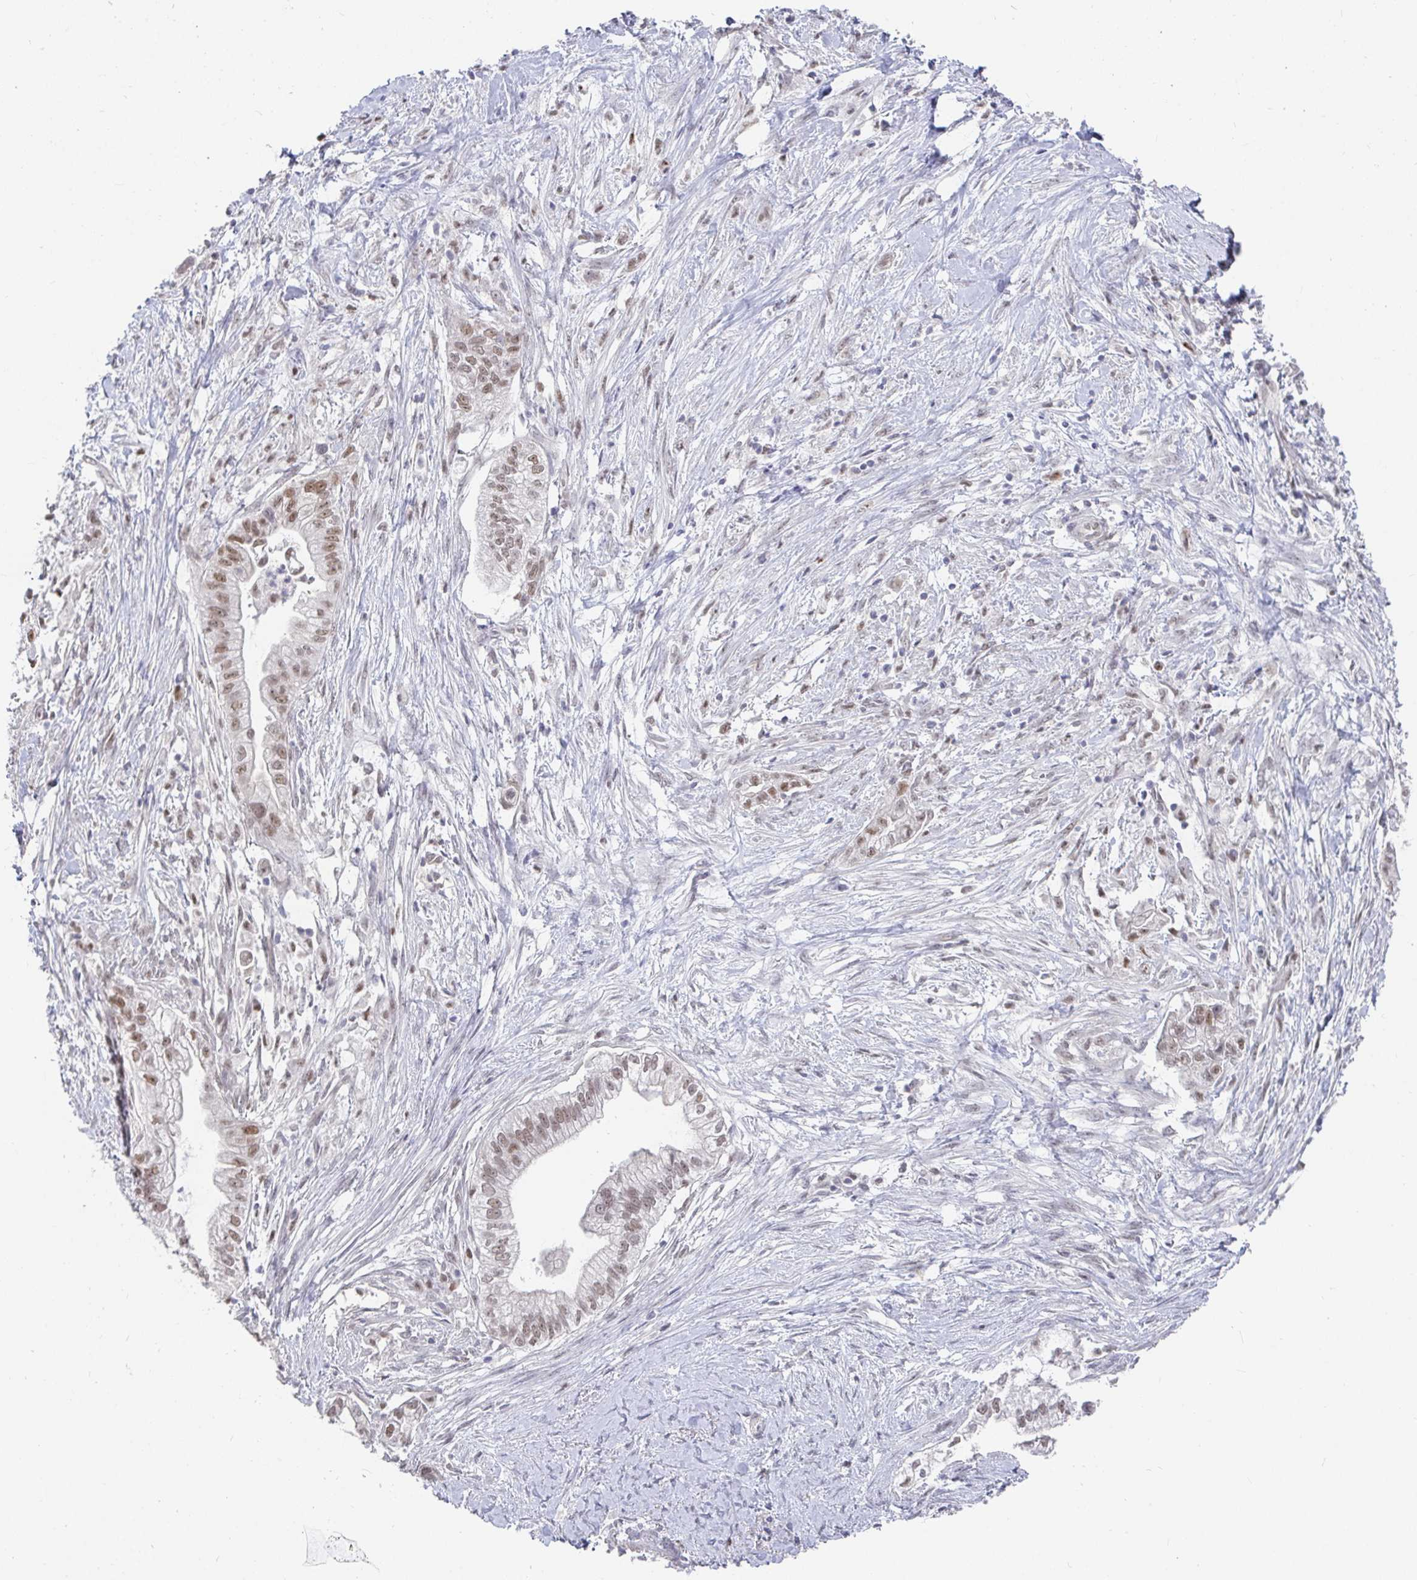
{"staining": {"intensity": "moderate", "quantity": ">75%", "location": "nuclear"}, "tissue": "pancreatic cancer", "cell_type": "Tumor cells", "image_type": "cancer", "snomed": [{"axis": "morphology", "description": "Adenocarcinoma, NOS"}, {"axis": "topography", "description": "Pancreas"}], "caption": "Pancreatic cancer (adenocarcinoma) was stained to show a protein in brown. There is medium levels of moderate nuclear positivity in about >75% of tumor cells.", "gene": "RCOR1", "patient": {"sex": "male", "age": 70}}